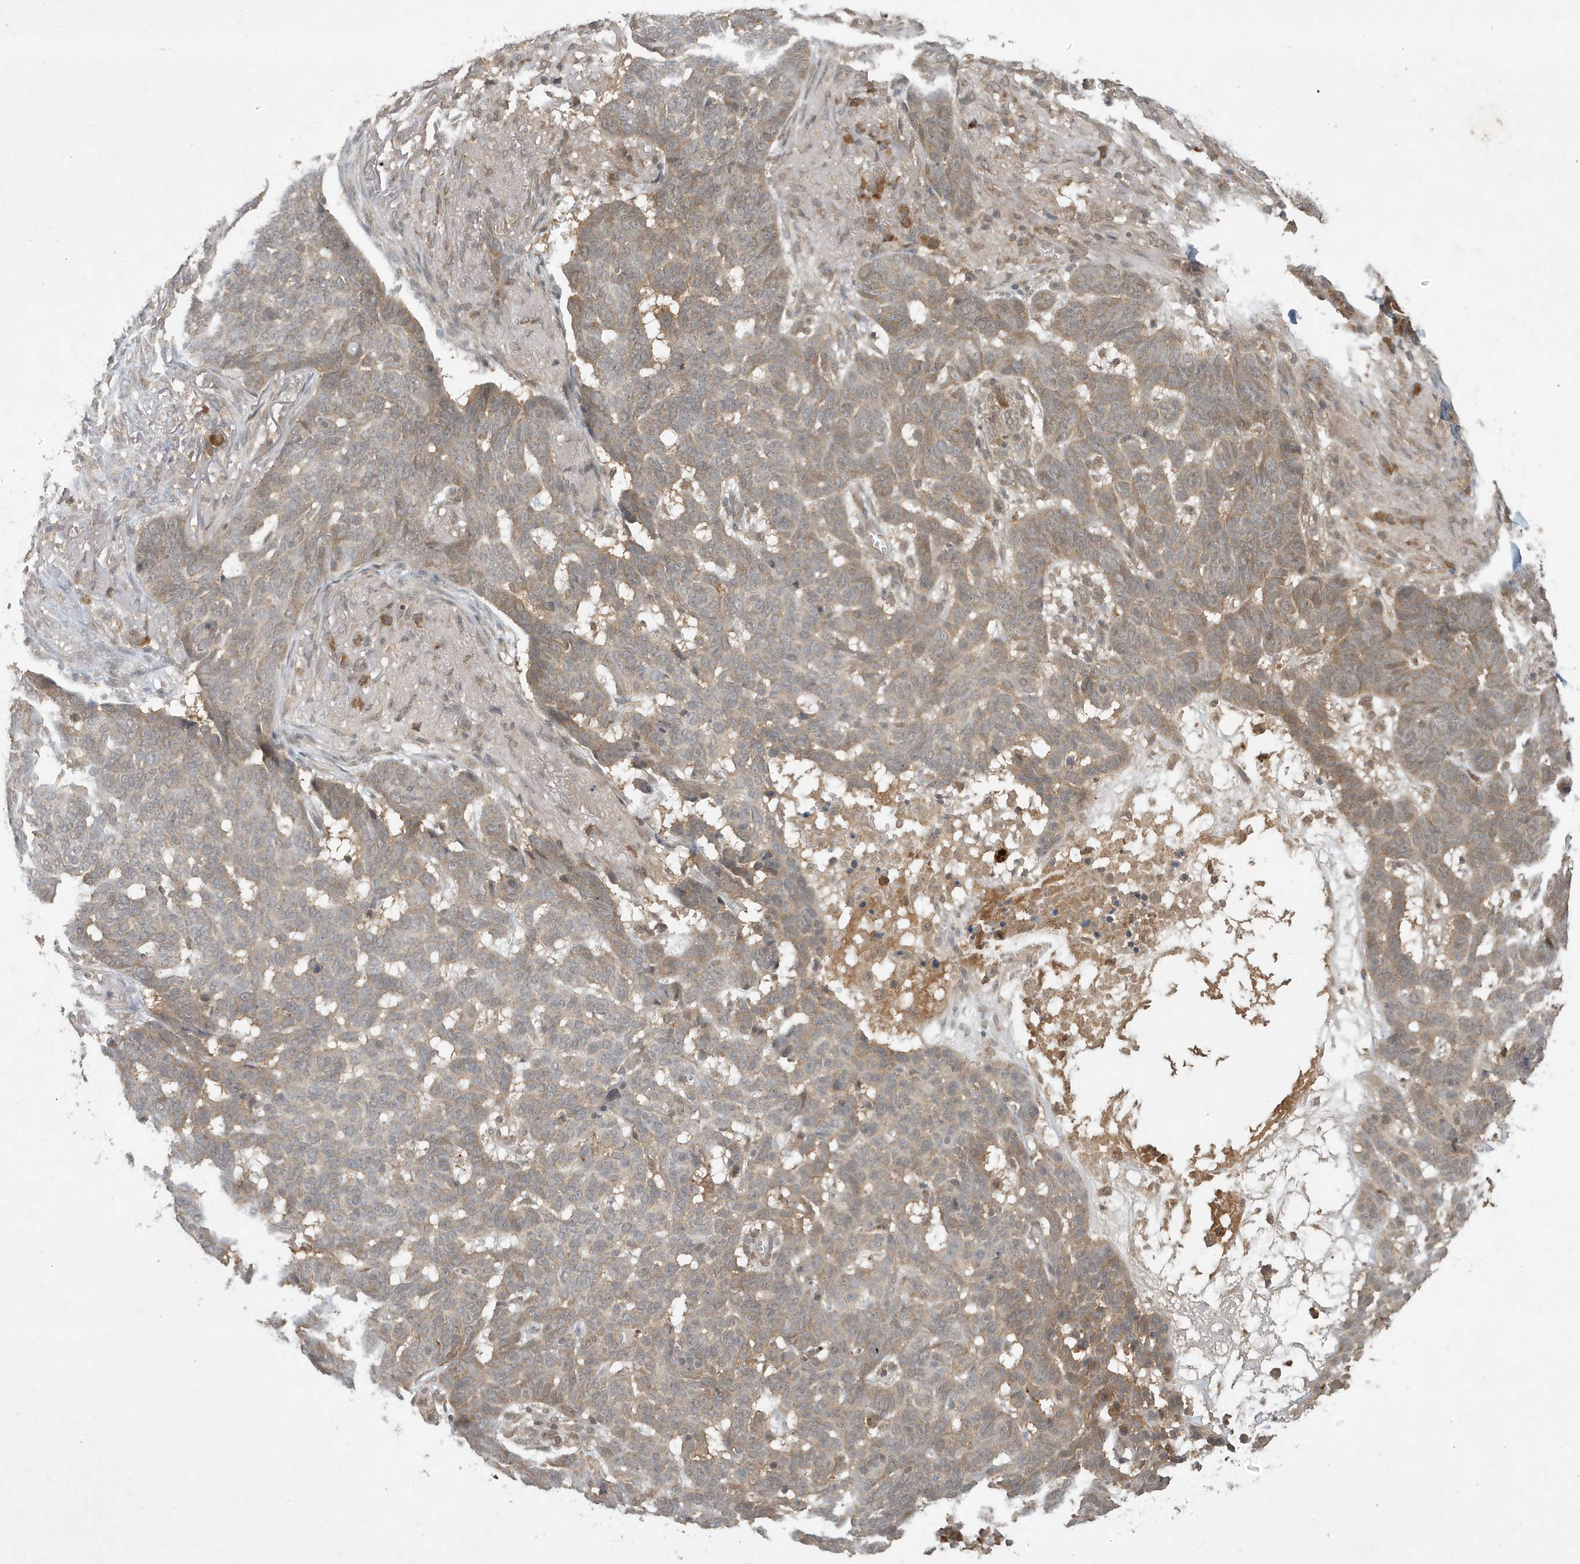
{"staining": {"intensity": "weak", "quantity": ">75%", "location": "cytoplasmic/membranous"}, "tissue": "skin cancer", "cell_type": "Tumor cells", "image_type": "cancer", "snomed": [{"axis": "morphology", "description": "Basal cell carcinoma"}, {"axis": "topography", "description": "Skin"}], "caption": "Skin cancer stained for a protein displays weak cytoplasmic/membranous positivity in tumor cells. The staining was performed using DAB (3,3'-diaminobenzidine) to visualize the protein expression in brown, while the nuclei were stained in blue with hematoxylin (Magnification: 20x).", "gene": "ABCB9", "patient": {"sex": "male", "age": 85}}